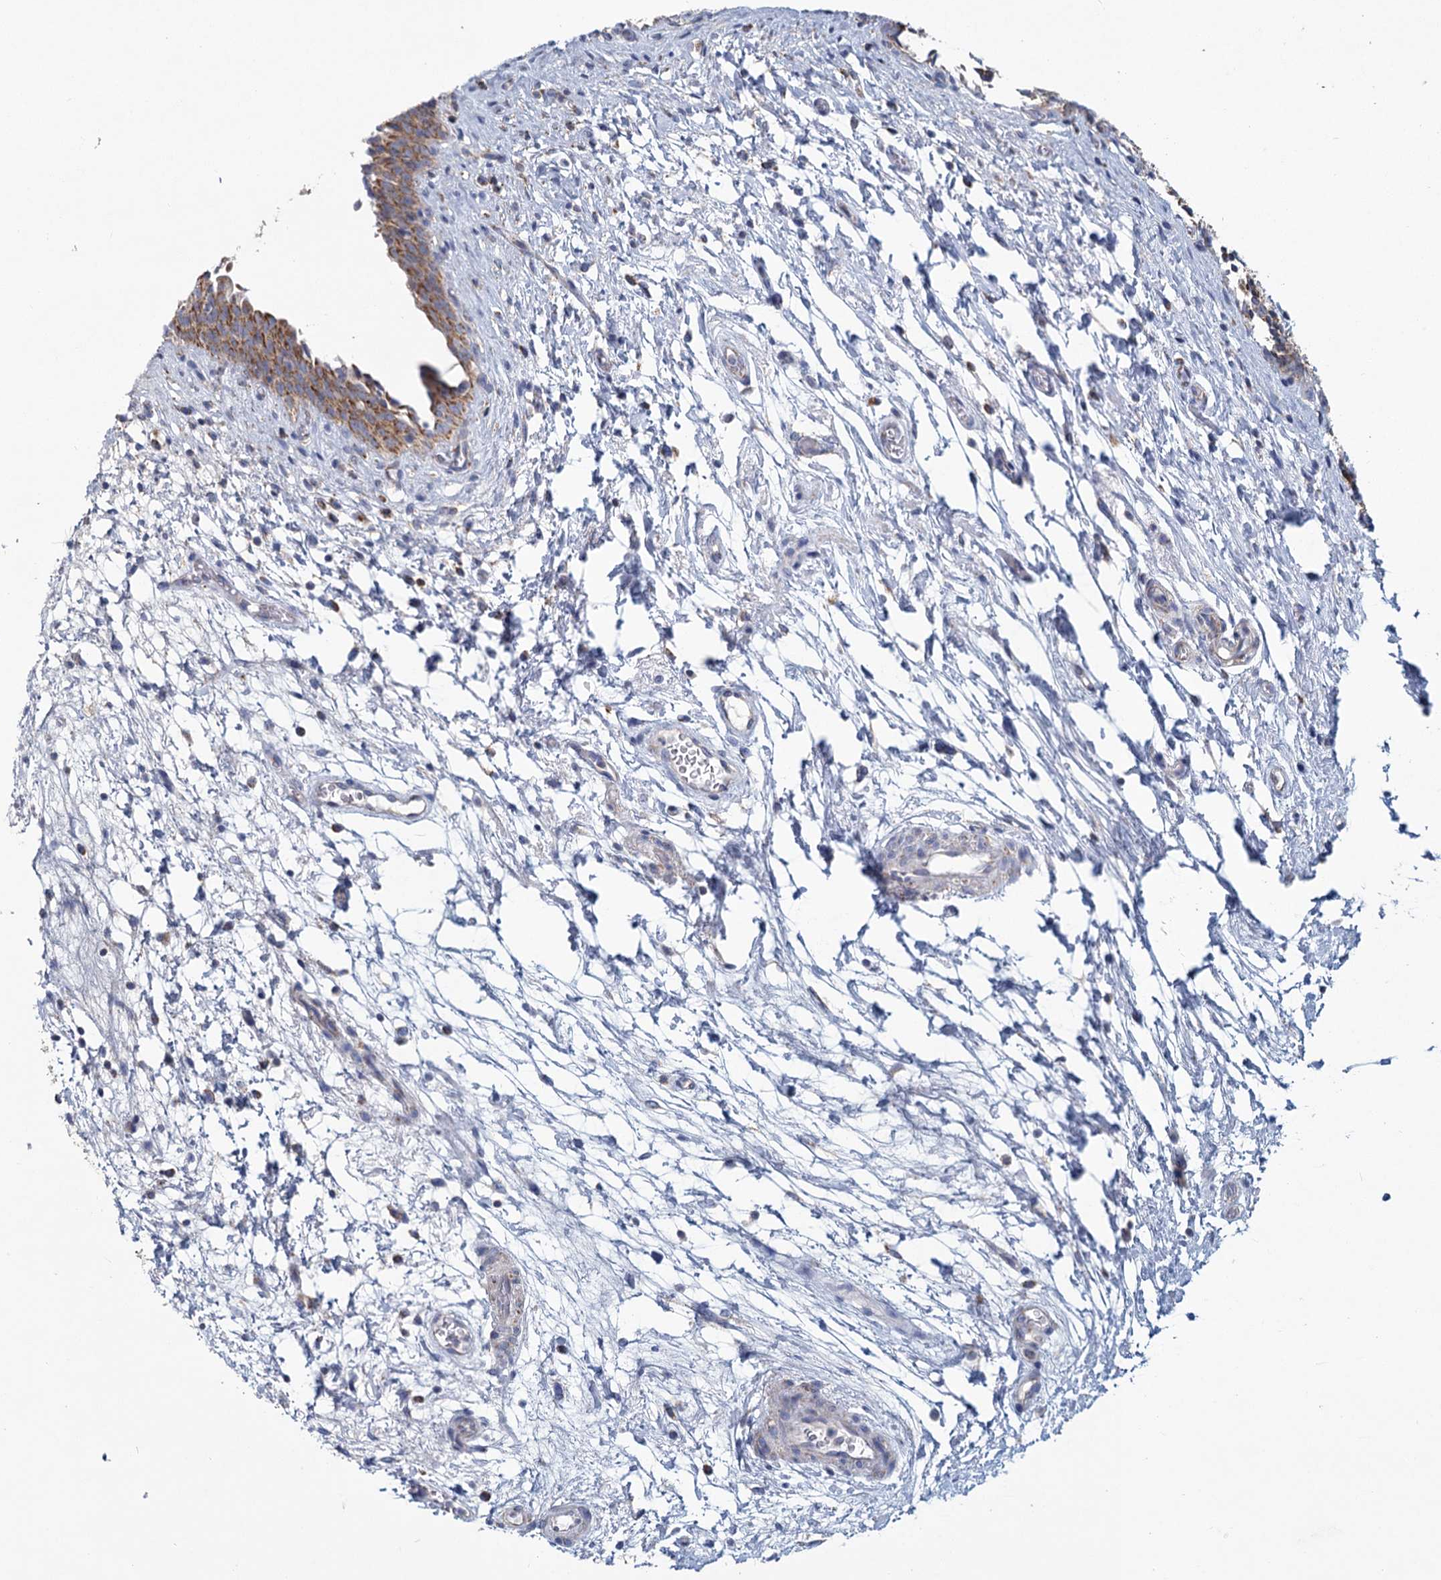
{"staining": {"intensity": "moderate", "quantity": ">75%", "location": "cytoplasmic/membranous"}, "tissue": "urinary bladder", "cell_type": "Urothelial cells", "image_type": "normal", "snomed": [{"axis": "morphology", "description": "Normal tissue, NOS"}, {"axis": "topography", "description": "Urinary bladder"}], "caption": "Immunohistochemistry (IHC) staining of unremarkable urinary bladder, which shows medium levels of moderate cytoplasmic/membranous positivity in approximately >75% of urothelial cells indicating moderate cytoplasmic/membranous protein positivity. The staining was performed using DAB (brown) for protein detection and nuclei were counterstained in hematoxylin (blue).", "gene": "NDUFC2", "patient": {"sex": "male", "age": 83}}